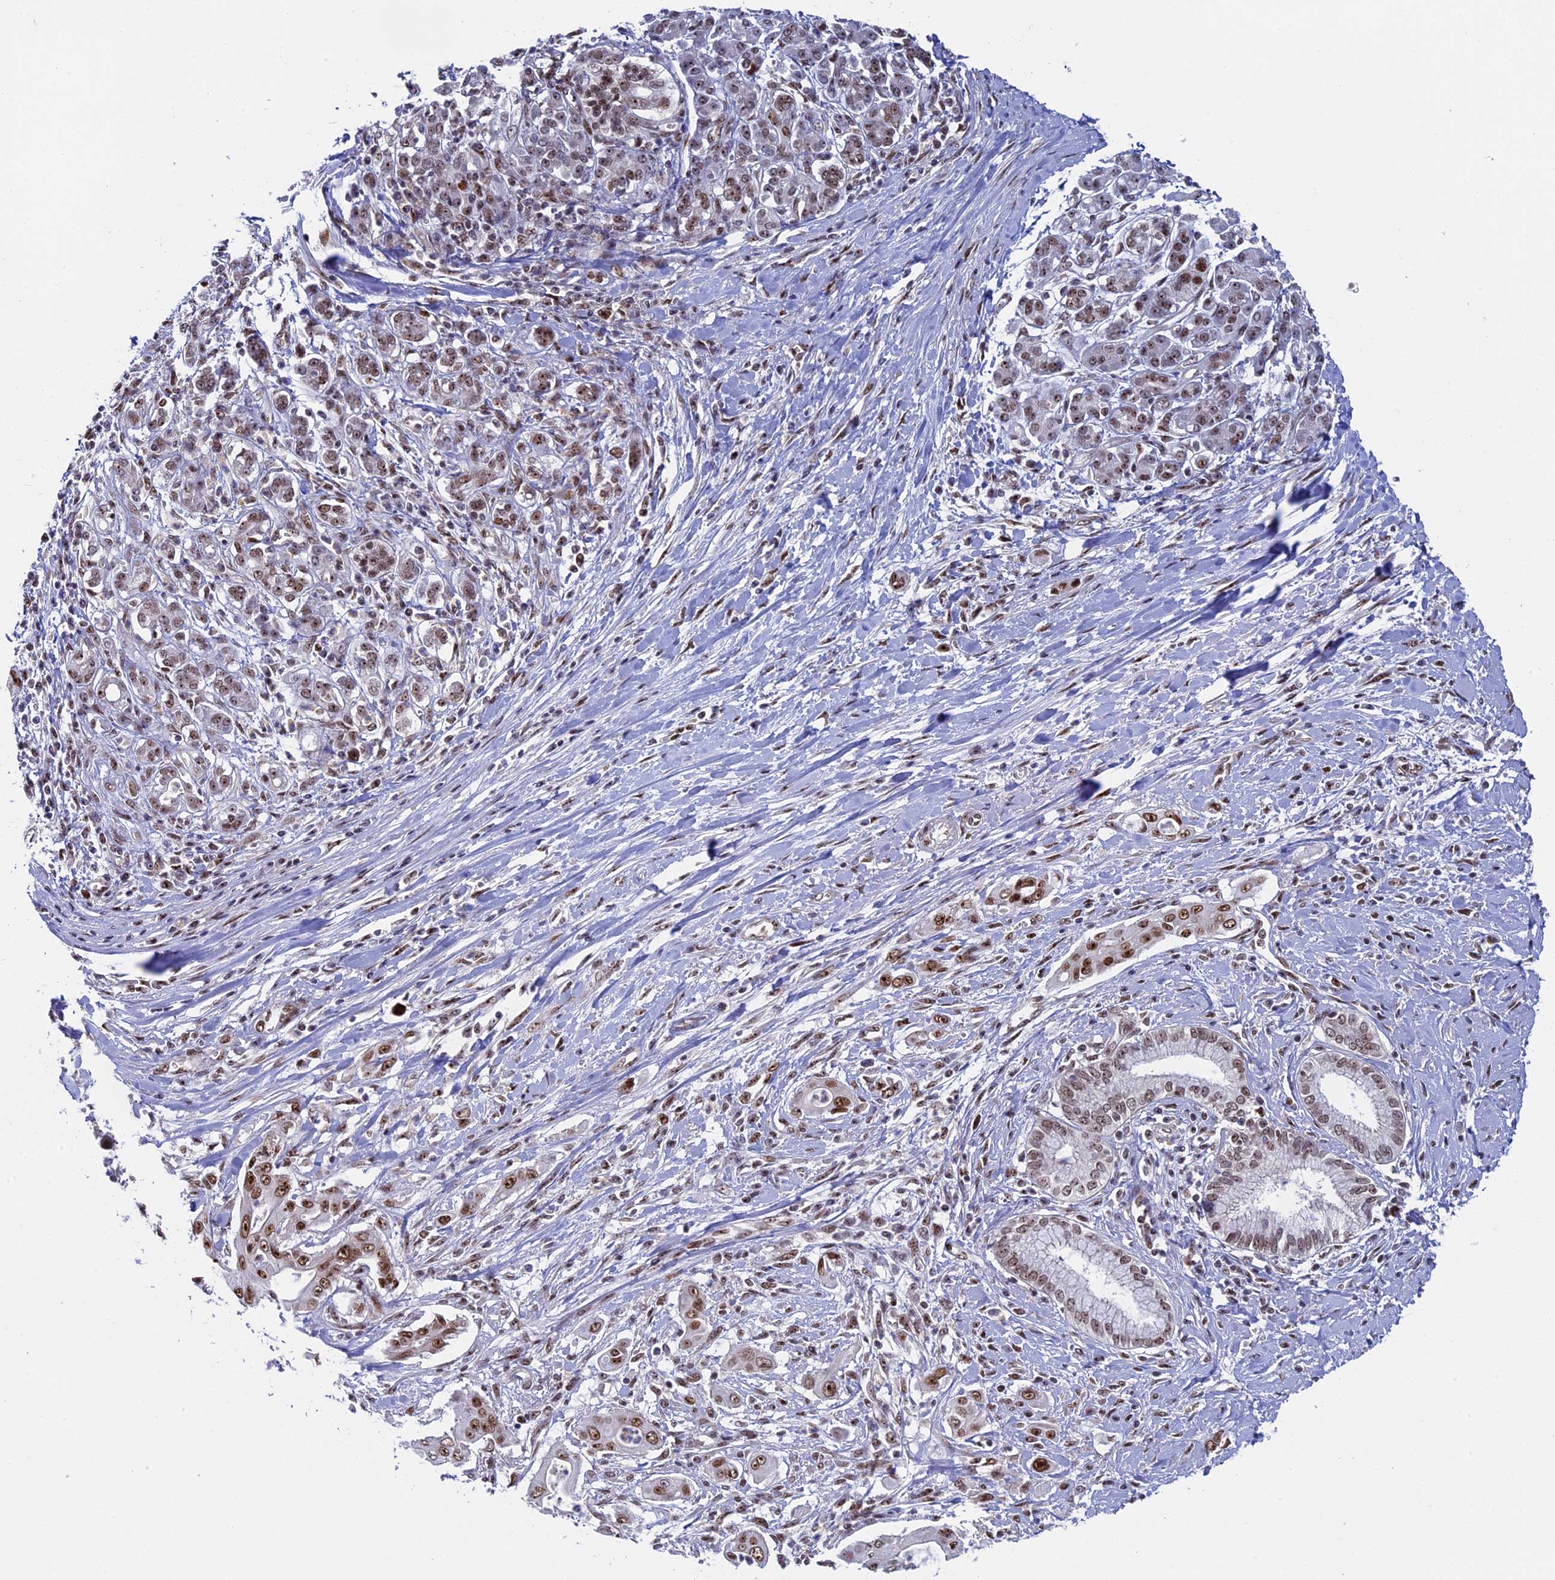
{"staining": {"intensity": "moderate", "quantity": ">75%", "location": "nuclear"}, "tissue": "pancreatic cancer", "cell_type": "Tumor cells", "image_type": "cancer", "snomed": [{"axis": "morphology", "description": "Adenocarcinoma, NOS"}, {"axis": "topography", "description": "Pancreas"}], "caption": "This is an image of immunohistochemistry (IHC) staining of pancreatic adenocarcinoma, which shows moderate positivity in the nuclear of tumor cells.", "gene": "CCDC86", "patient": {"sex": "male", "age": 58}}